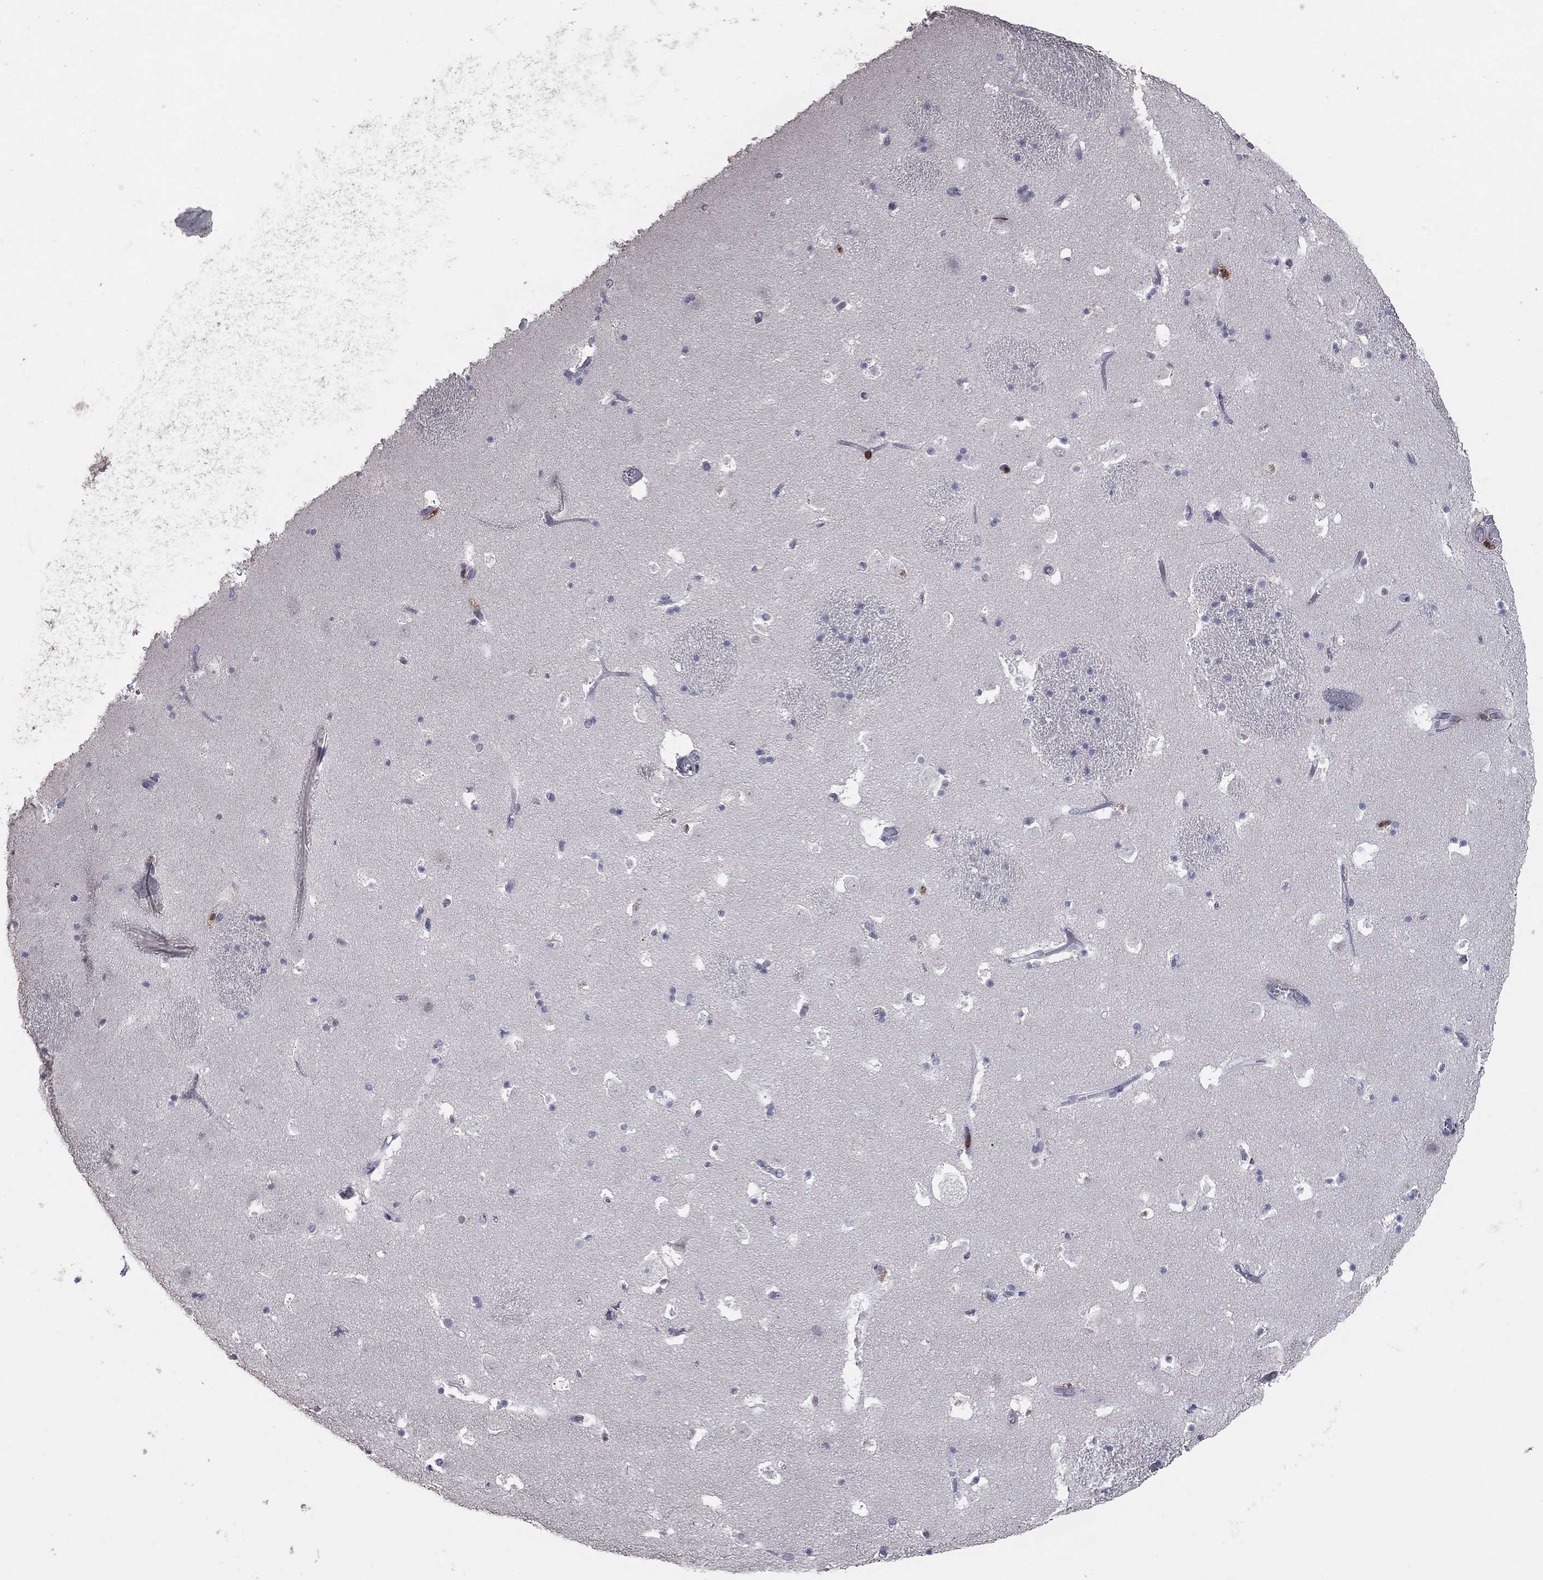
{"staining": {"intensity": "negative", "quantity": "none", "location": "none"}, "tissue": "caudate", "cell_type": "Glial cells", "image_type": "normal", "snomed": [{"axis": "morphology", "description": "Normal tissue, NOS"}, {"axis": "topography", "description": "Lateral ventricle wall"}], "caption": "Caudate was stained to show a protein in brown. There is no significant positivity in glial cells. (DAB immunohistochemistry, high magnification).", "gene": "PSTPIP1", "patient": {"sex": "female", "age": 42}}